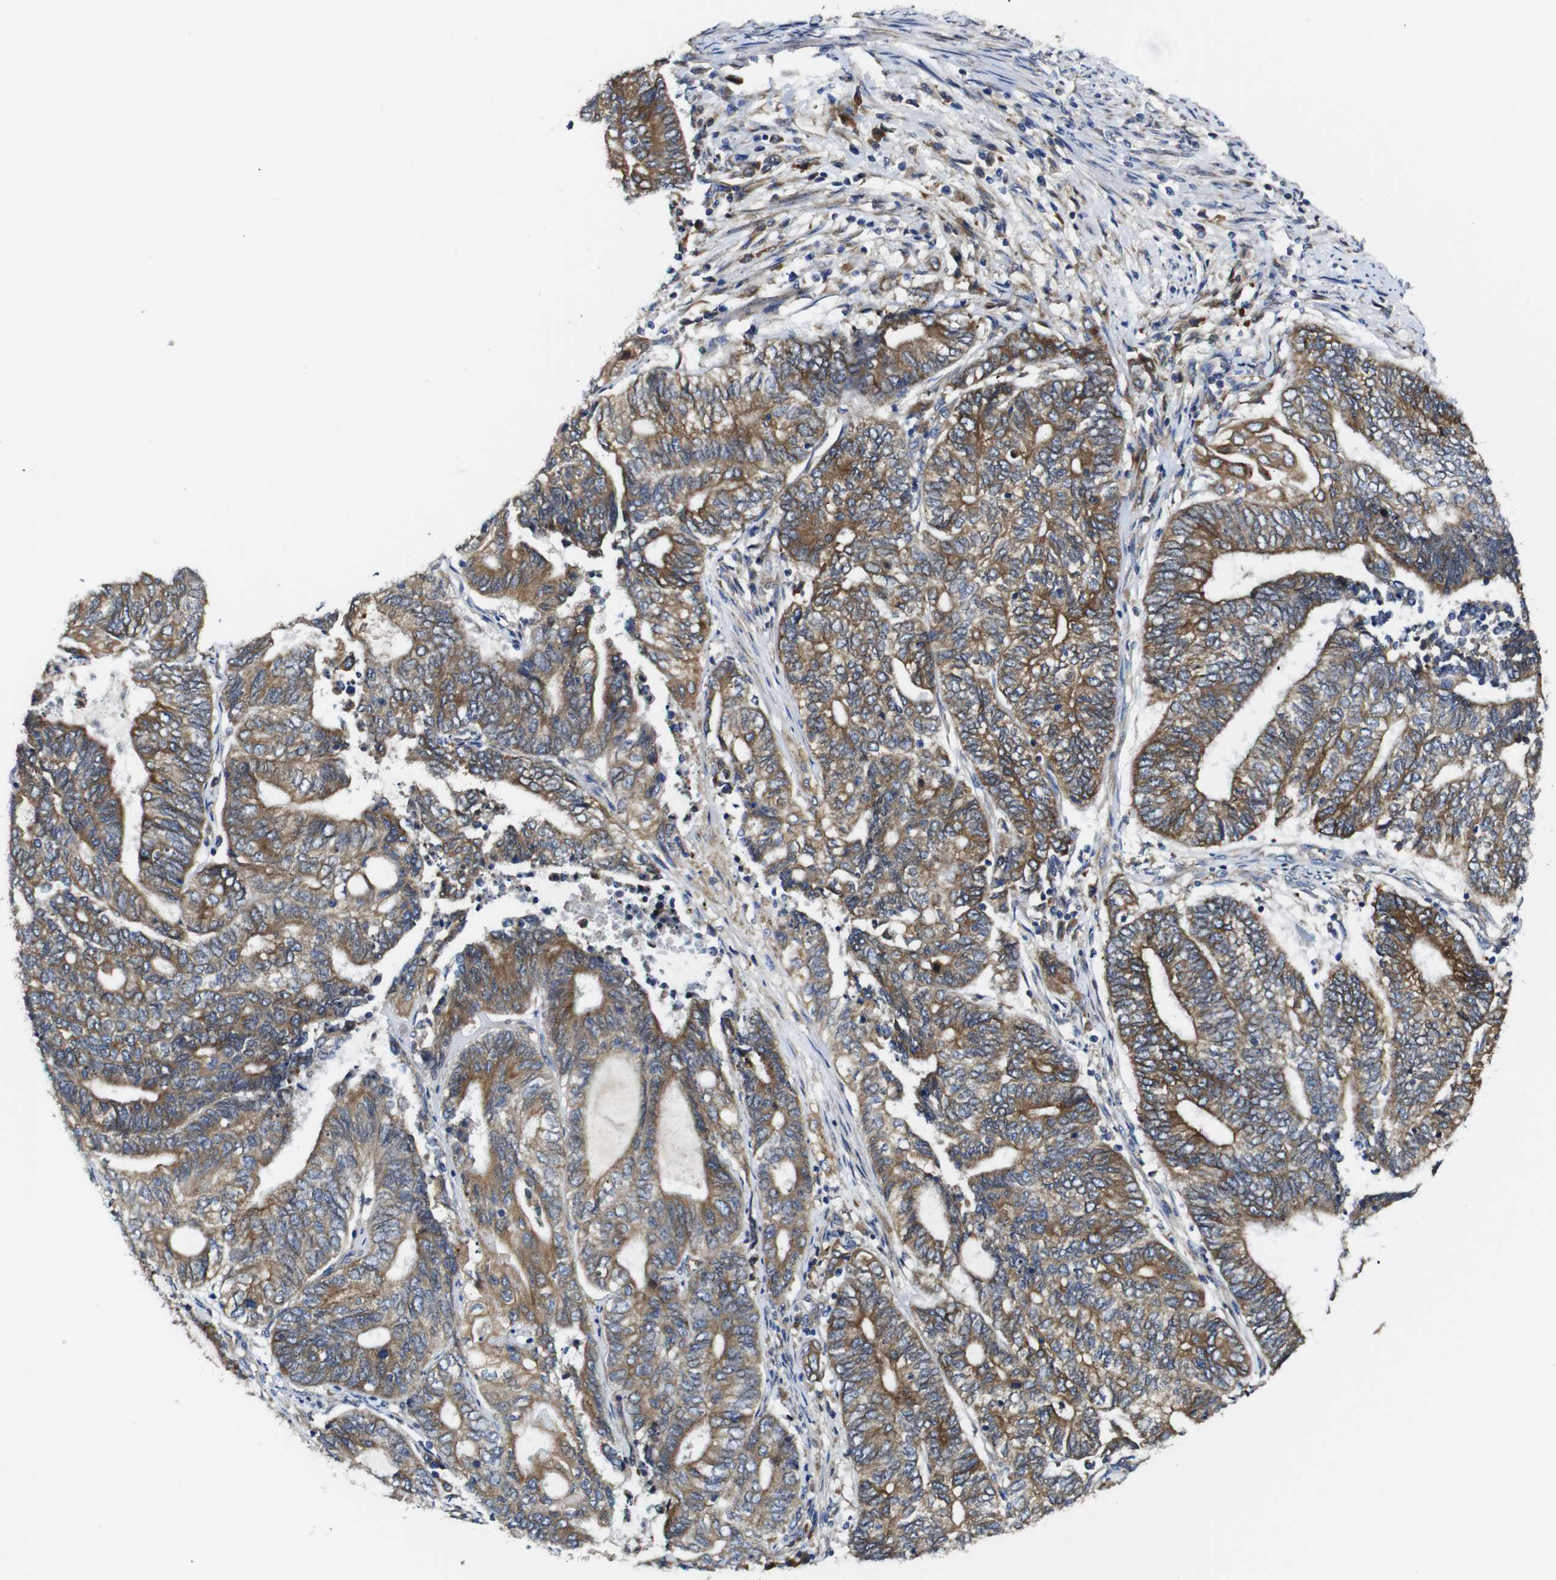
{"staining": {"intensity": "moderate", "quantity": ">75%", "location": "cytoplasmic/membranous"}, "tissue": "endometrial cancer", "cell_type": "Tumor cells", "image_type": "cancer", "snomed": [{"axis": "morphology", "description": "Adenocarcinoma, NOS"}, {"axis": "topography", "description": "Uterus"}, {"axis": "topography", "description": "Endometrium"}], "caption": "Protein analysis of endometrial adenocarcinoma tissue displays moderate cytoplasmic/membranous staining in approximately >75% of tumor cells.", "gene": "CLCC1", "patient": {"sex": "female", "age": 70}}